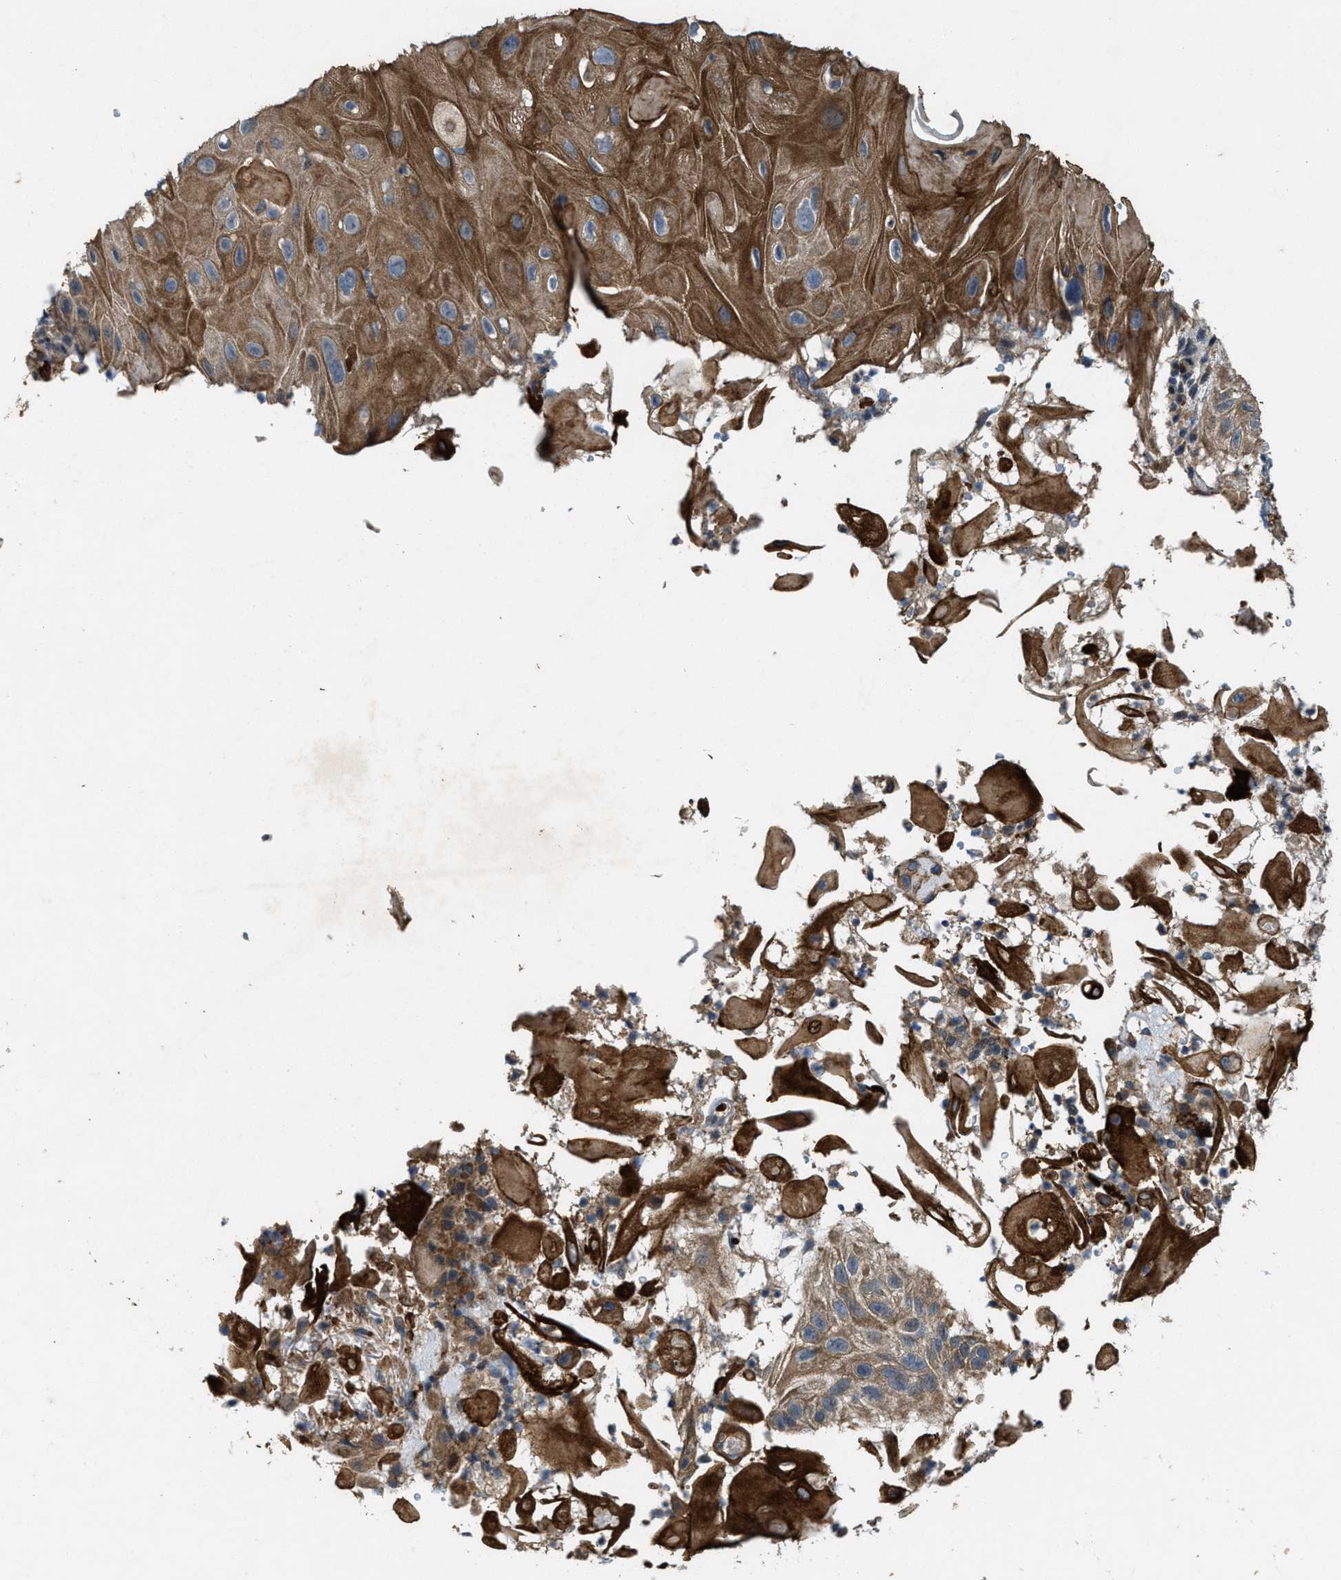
{"staining": {"intensity": "moderate", "quantity": ">75%", "location": "cytoplasmic/membranous"}, "tissue": "skin cancer", "cell_type": "Tumor cells", "image_type": "cancer", "snomed": [{"axis": "morphology", "description": "Squamous cell carcinoma, NOS"}, {"axis": "topography", "description": "Skin"}], "caption": "The micrograph displays staining of skin squamous cell carcinoma, revealing moderate cytoplasmic/membranous protein staining (brown color) within tumor cells. (brown staining indicates protein expression, while blue staining denotes nuclei).", "gene": "LRRC72", "patient": {"sex": "female", "age": 77}}